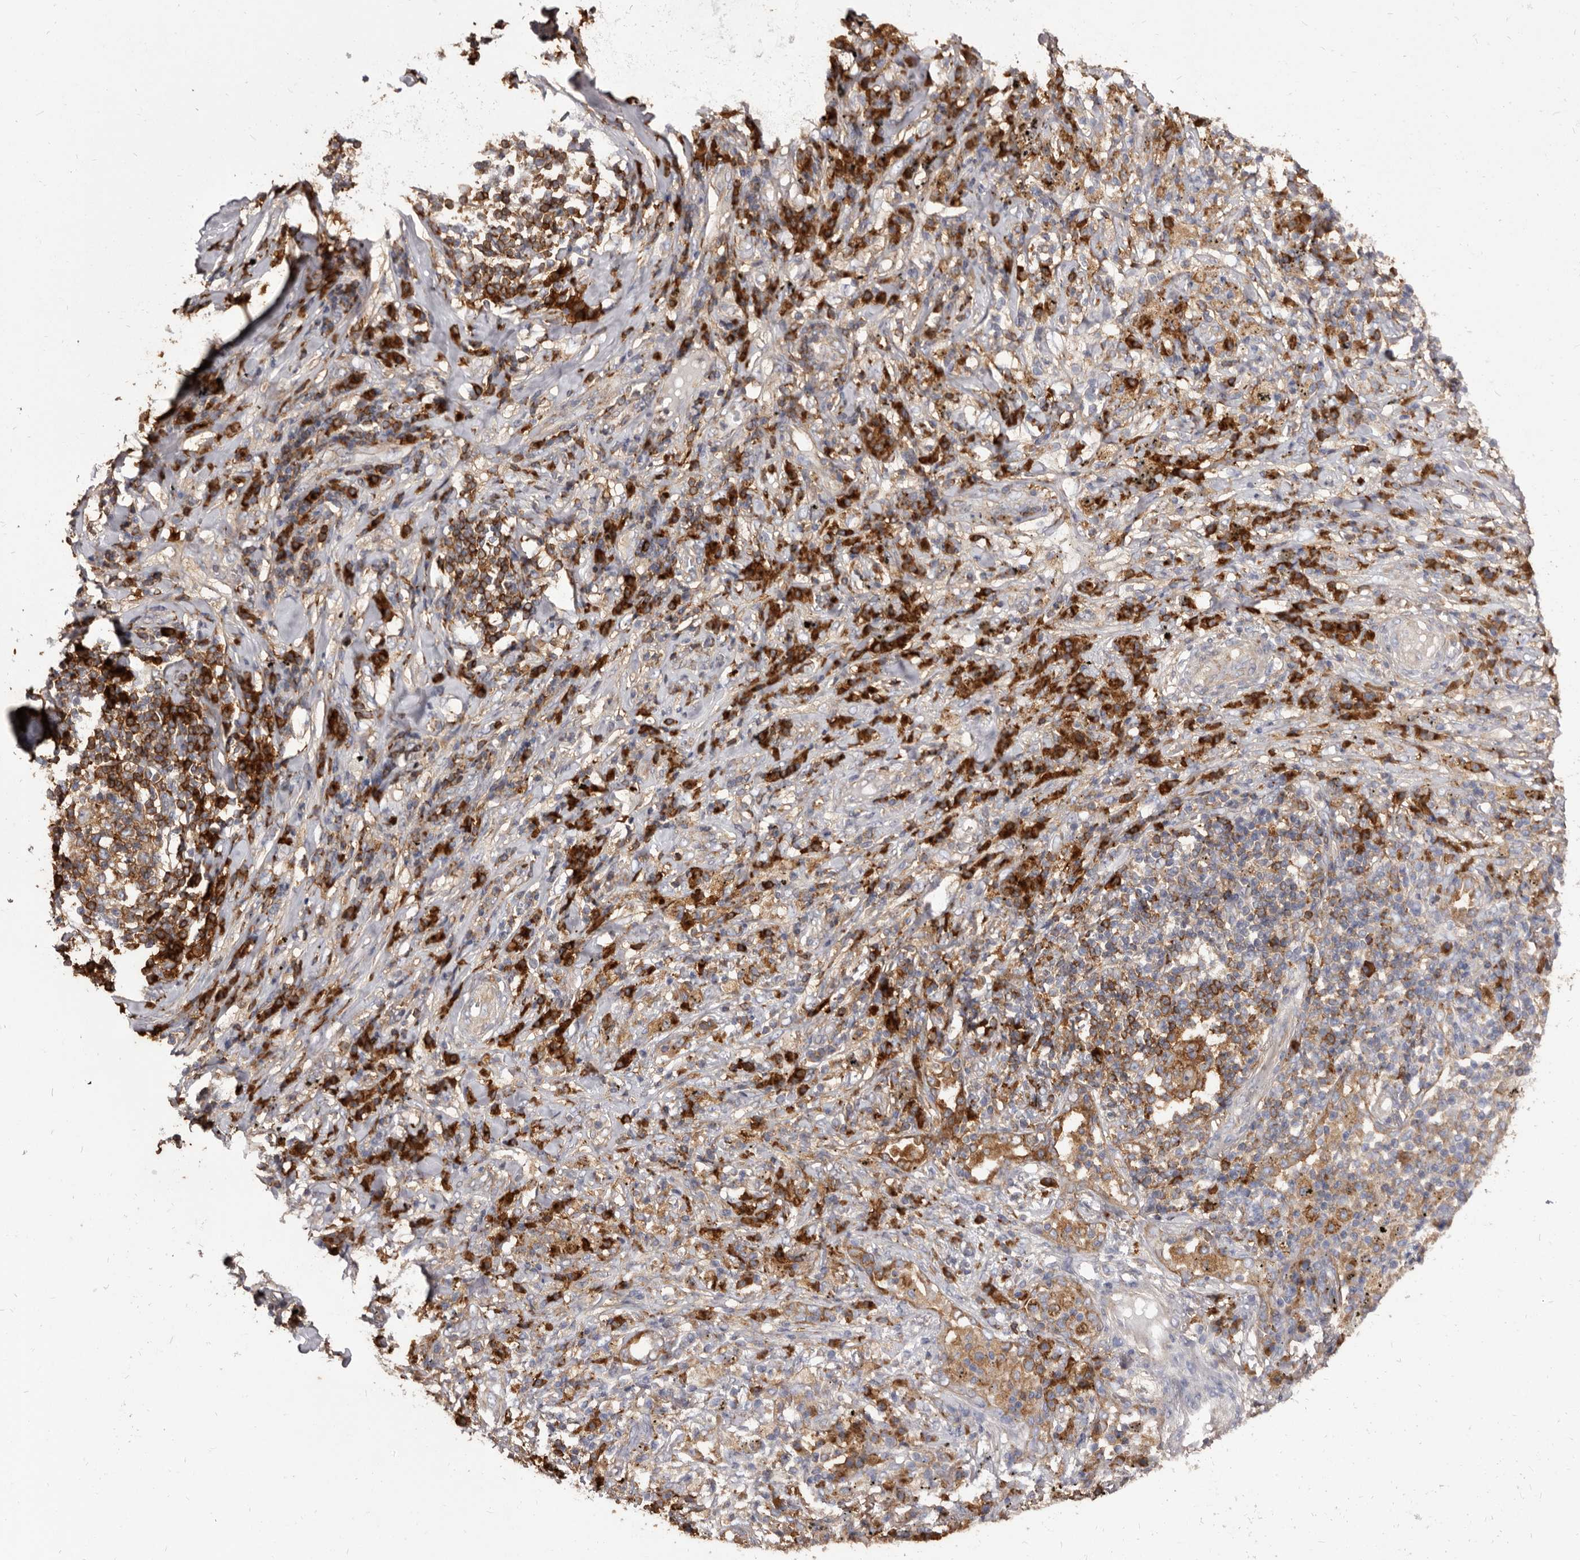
{"staining": {"intensity": "moderate", "quantity": ">75%", "location": "cytoplasmic/membranous"}, "tissue": "lung cancer", "cell_type": "Tumor cells", "image_type": "cancer", "snomed": [{"axis": "morphology", "description": "Squamous cell carcinoma, NOS"}, {"axis": "topography", "description": "Lung"}], "caption": "Immunohistochemistry (IHC) image of neoplastic tissue: lung cancer (squamous cell carcinoma) stained using IHC reveals medium levels of moderate protein expression localized specifically in the cytoplasmic/membranous of tumor cells, appearing as a cytoplasmic/membranous brown color.", "gene": "TPD52", "patient": {"sex": "female", "age": 63}}